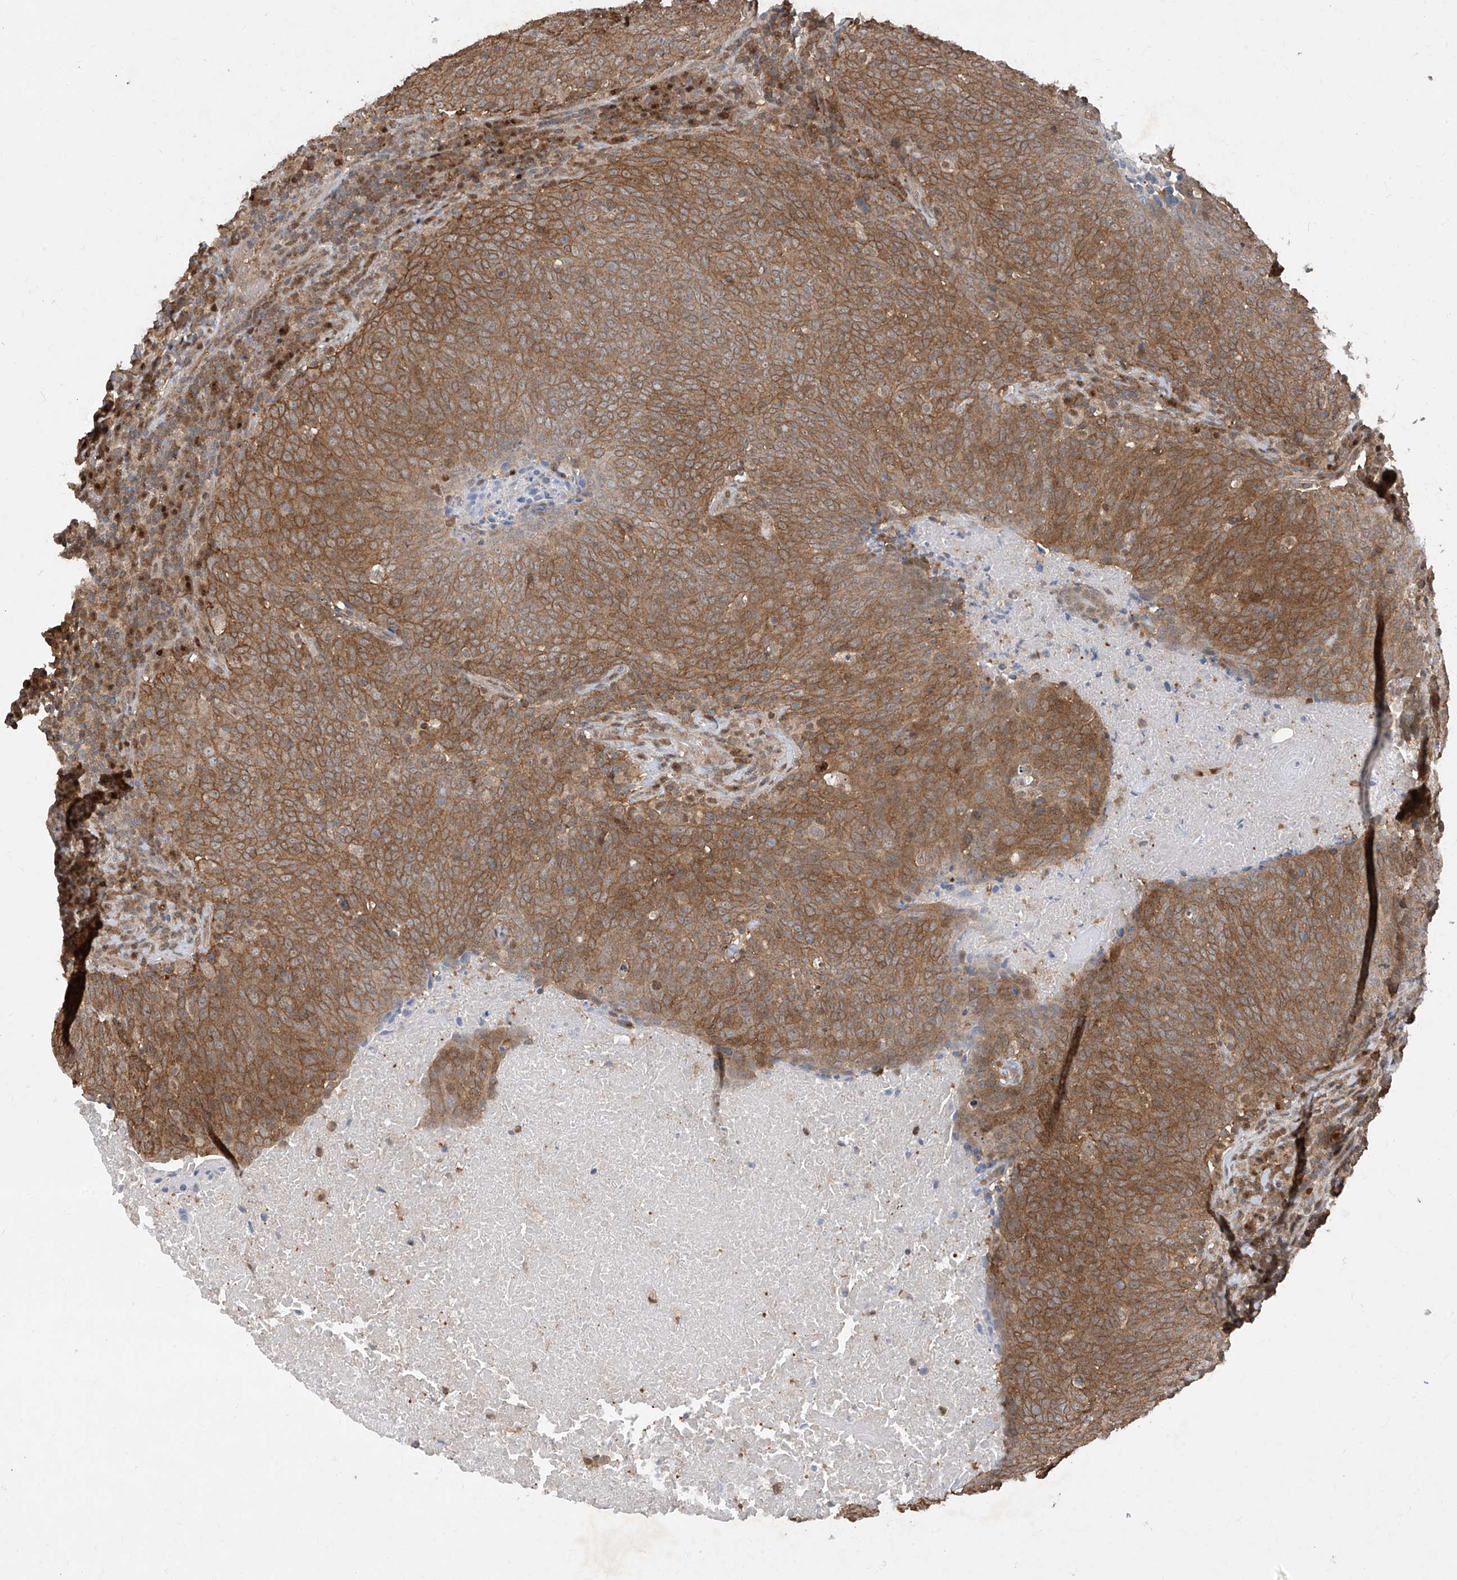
{"staining": {"intensity": "moderate", "quantity": ">75%", "location": "cytoplasmic/membranous"}, "tissue": "head and neck cancer", "cell_type": "Tumor cells", "image_type": "cancer", "snomed": [{"axis": "morphology", "description": "Squamous cell carcinoma, NOS"}, {"axis": "morphology", "description": "Squamous cell carcinoma, metastatic, NOS"}, {"axis": "topography", "description": "Lymph node"}, {"axis": "topography", "description": "Head-Neck"}], "caption": "Immunohistochemistry photomicrograph of head and neck cancer stained for a protein (brown), which demonstrates medium levels of moderate cytoplasmic/membranous staining in about >75% of tumor cells.", "gene": "ZNF358", "patient": {"sex": "male", "age": 62}}